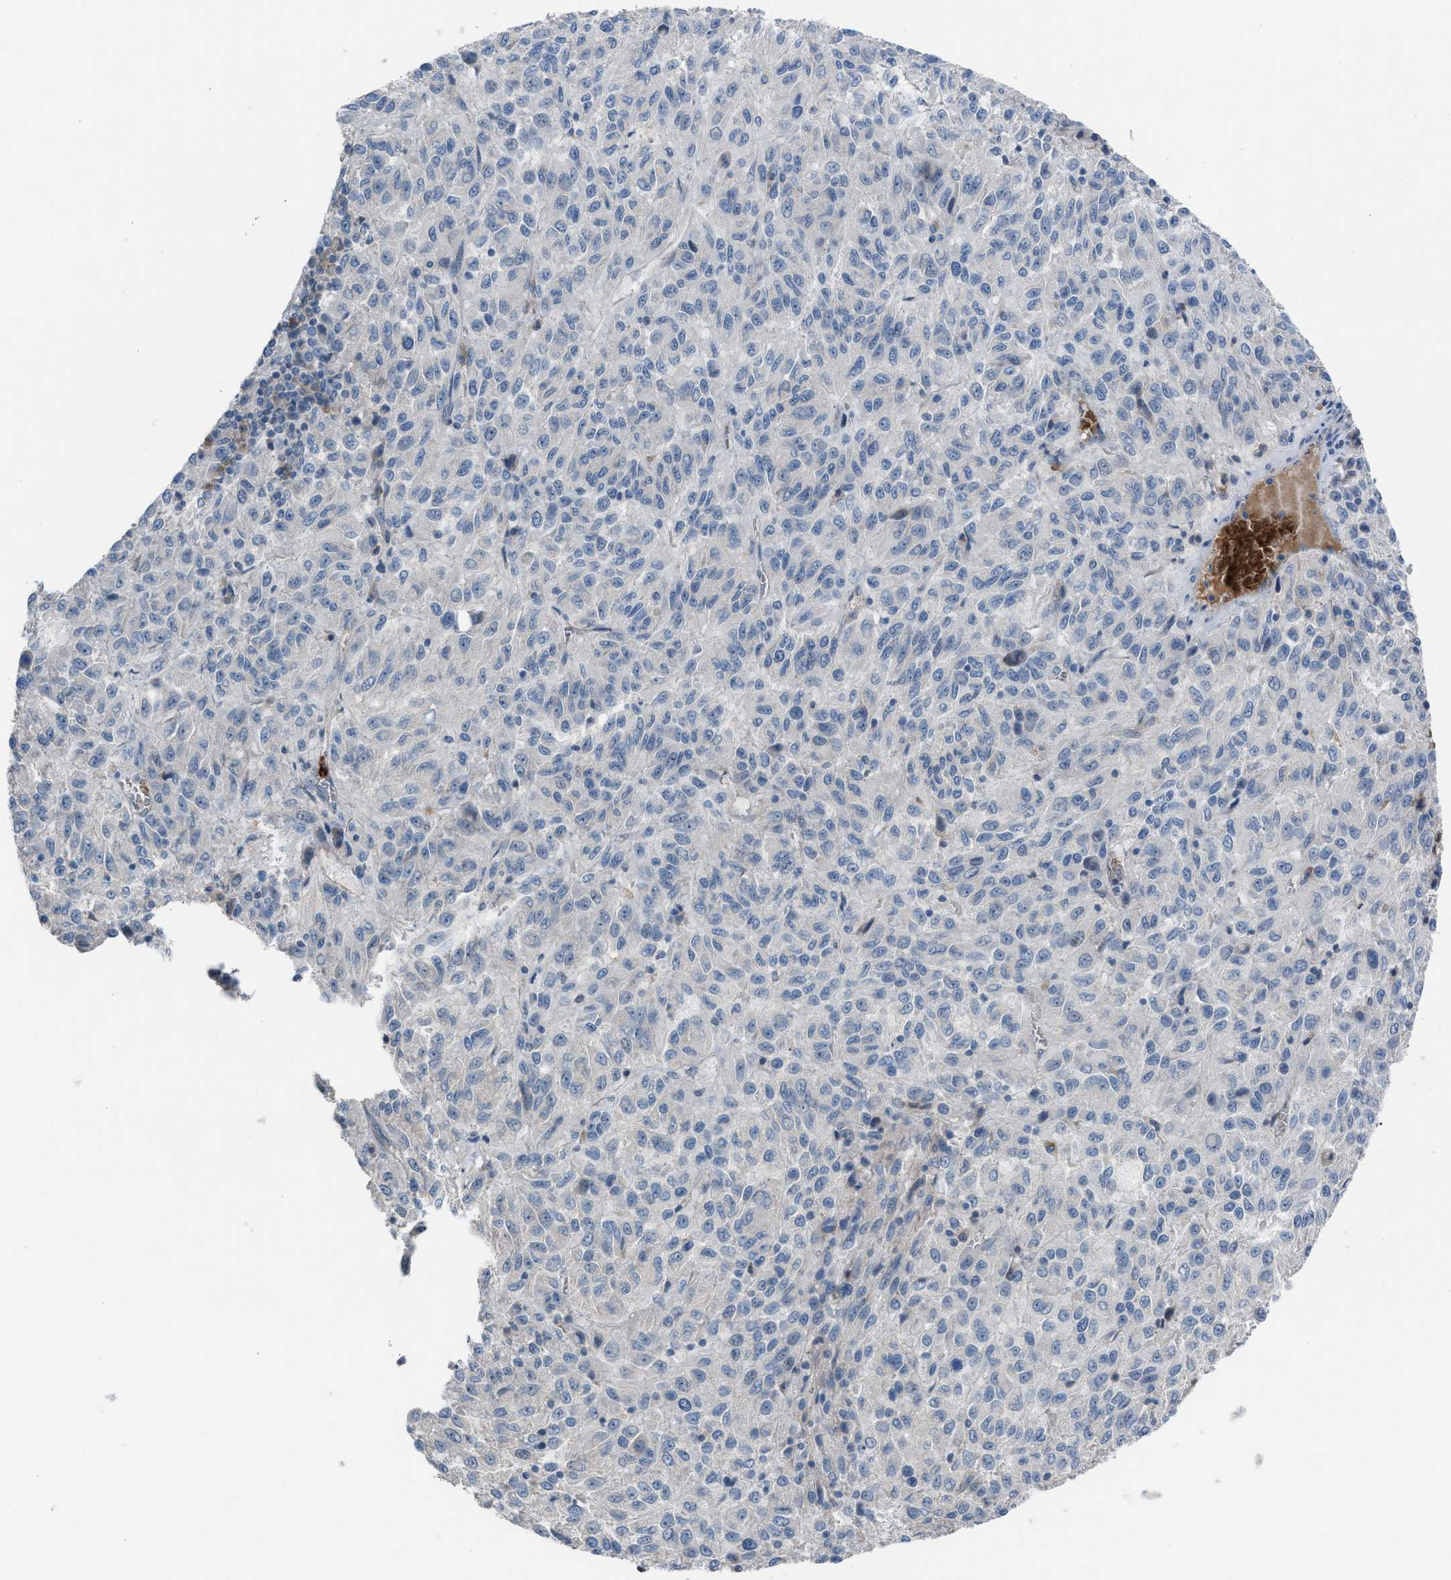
{"staining": {"intensity": "negative", "quantity": "none", "location": "none"}, "tissue": "melanoma", "cell_type": "Tumor cells", "image_type": "cancer", "snomed": [{"axis": "morphology", "description": "Malignant melanoma, Metastatic site"}, {"axis": "topography", "description": "Lung"}], "caption": "There is no significant positivity in tumor cells of melanoma.", "gene": "CFAP77", "patient": {"sex": "male", "age": 64}}